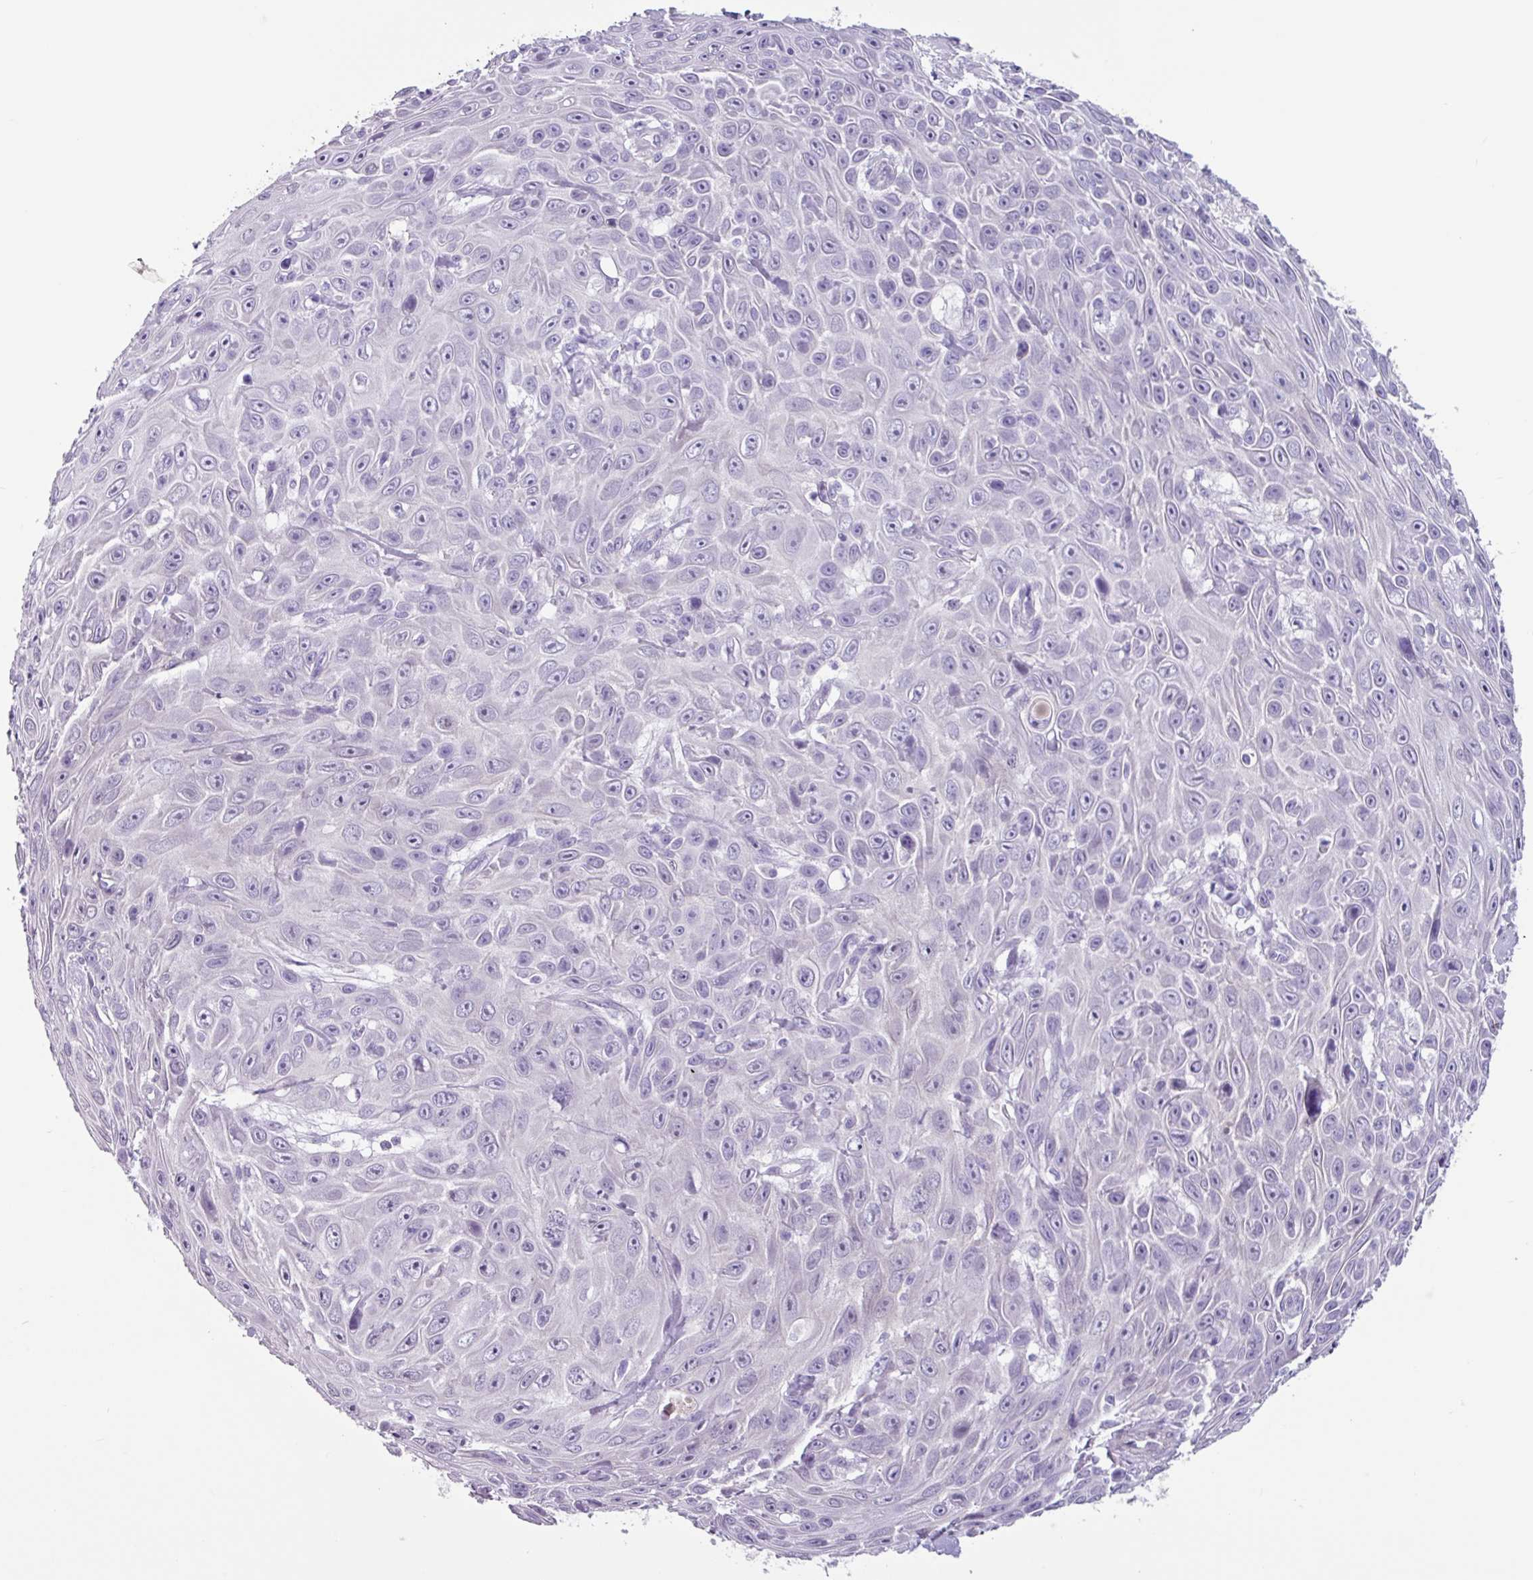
{"staining": {"intensity": "negative", "quantity": "none", "location": "none"}, "tissue": "skin cancer", "cell_type": "Tumor cells", "image_type": "cancer", "snomed": [{"axis": "morphology", "description": "Squamous cell carcinoma, NOS"}, {"axis": "topography", "description": "Skin"}], "caption": "Protein analysis of skin squamous cell carcinoma exhibits no significant staining in tumor cells.", "gene": "OTX1", "patient": {"sex": "male", "age": 82}}